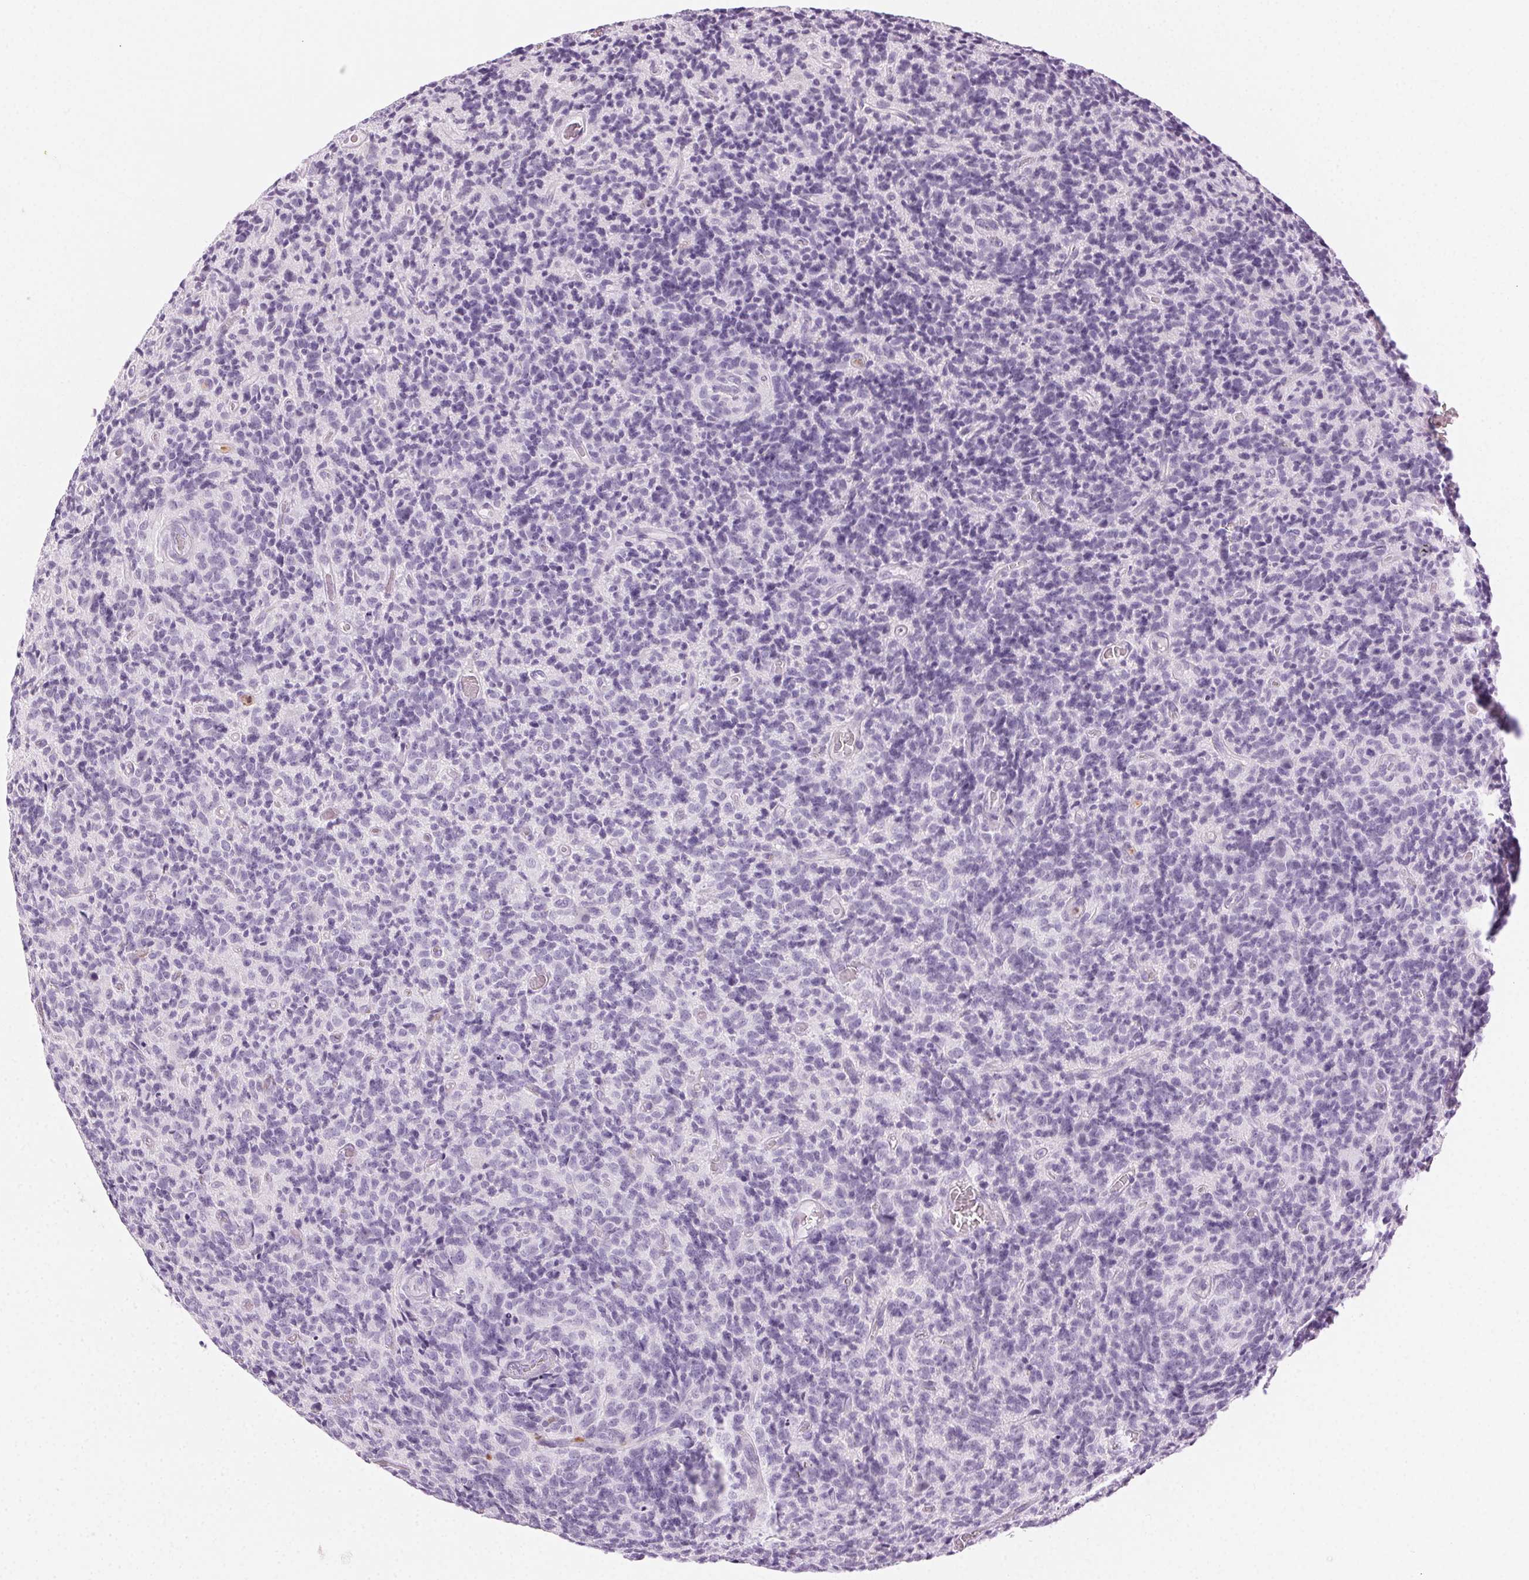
{"staining": {"intensity": "negative", "quantity": "none", "location": "none"}, "tissue": "glioma", "cell_type": "Tumor cells", "image_type": "cancer", "snomed": [{"axis": "morphology", "description": "Glioma, malignant, High grade"}, {"axis": "topography", "description": "Brain"}], "caption": "Immunohistochemical staining of high-grade glioma (malignant) exhibits no significant staining in tumor cells.", "gene": "MPO", "patient": {"sex": "male", "age": 76}}